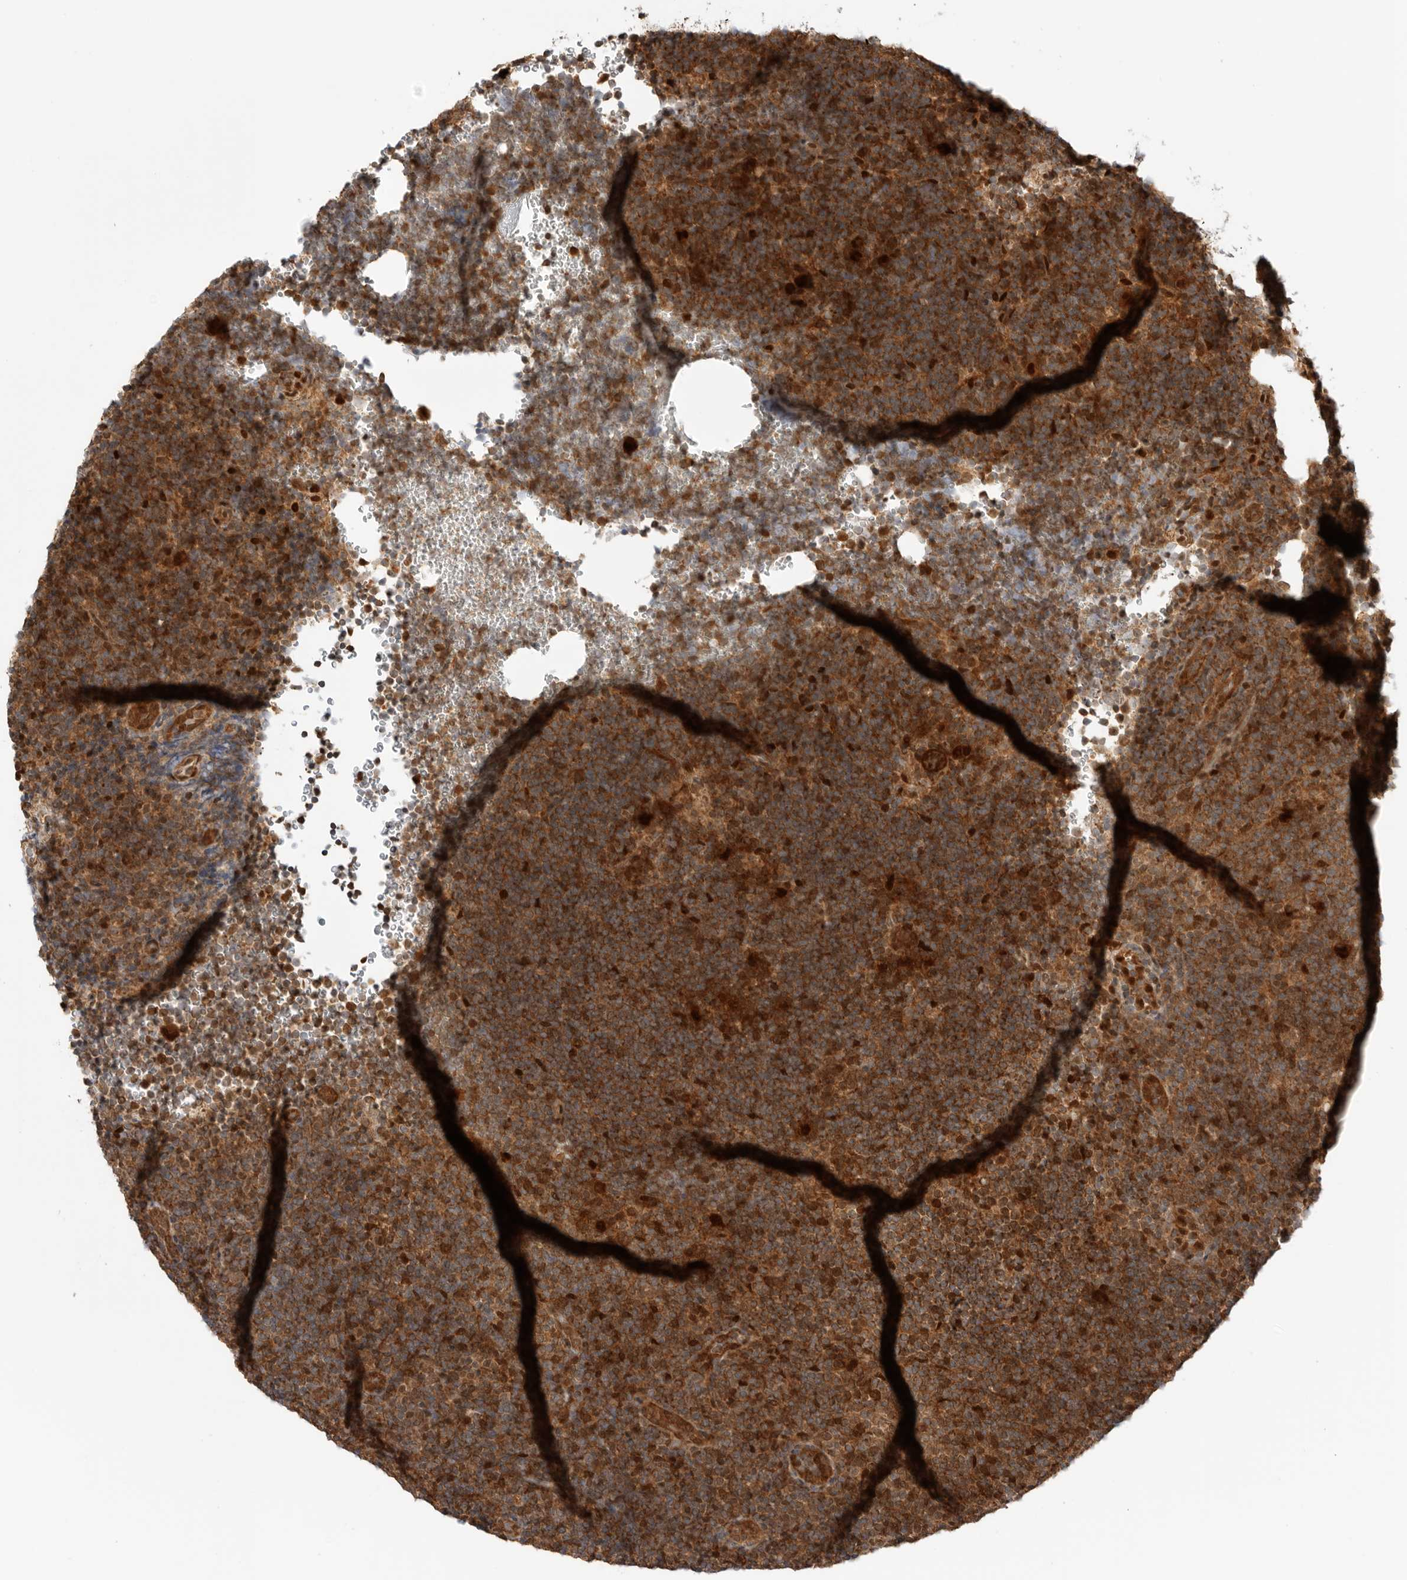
{"staining": {"intensity": "strong", "quantity": ">75%", "location": "cytoplasmic/membranous,nuclear"}, "tissue": "lymphoma", "cell_type": "Tumor cells", "image_type": "cancer", "snomed": [{"axis": "morphology", "description": "Hodgkin's disease, NOS"}, {"axis": "topography", "description": "Lymph node"}], "caption": "Immunohistochemistry (IHC) image of Hodgkin's disease stained for a protein (brown), which demonstrates high levels of strong cytoplasmic/membranous and nuclear positivity in approximately >75% of tumor cells.", "gene": "DCAF8", "patient": {"sex": "female", "age": 57}}